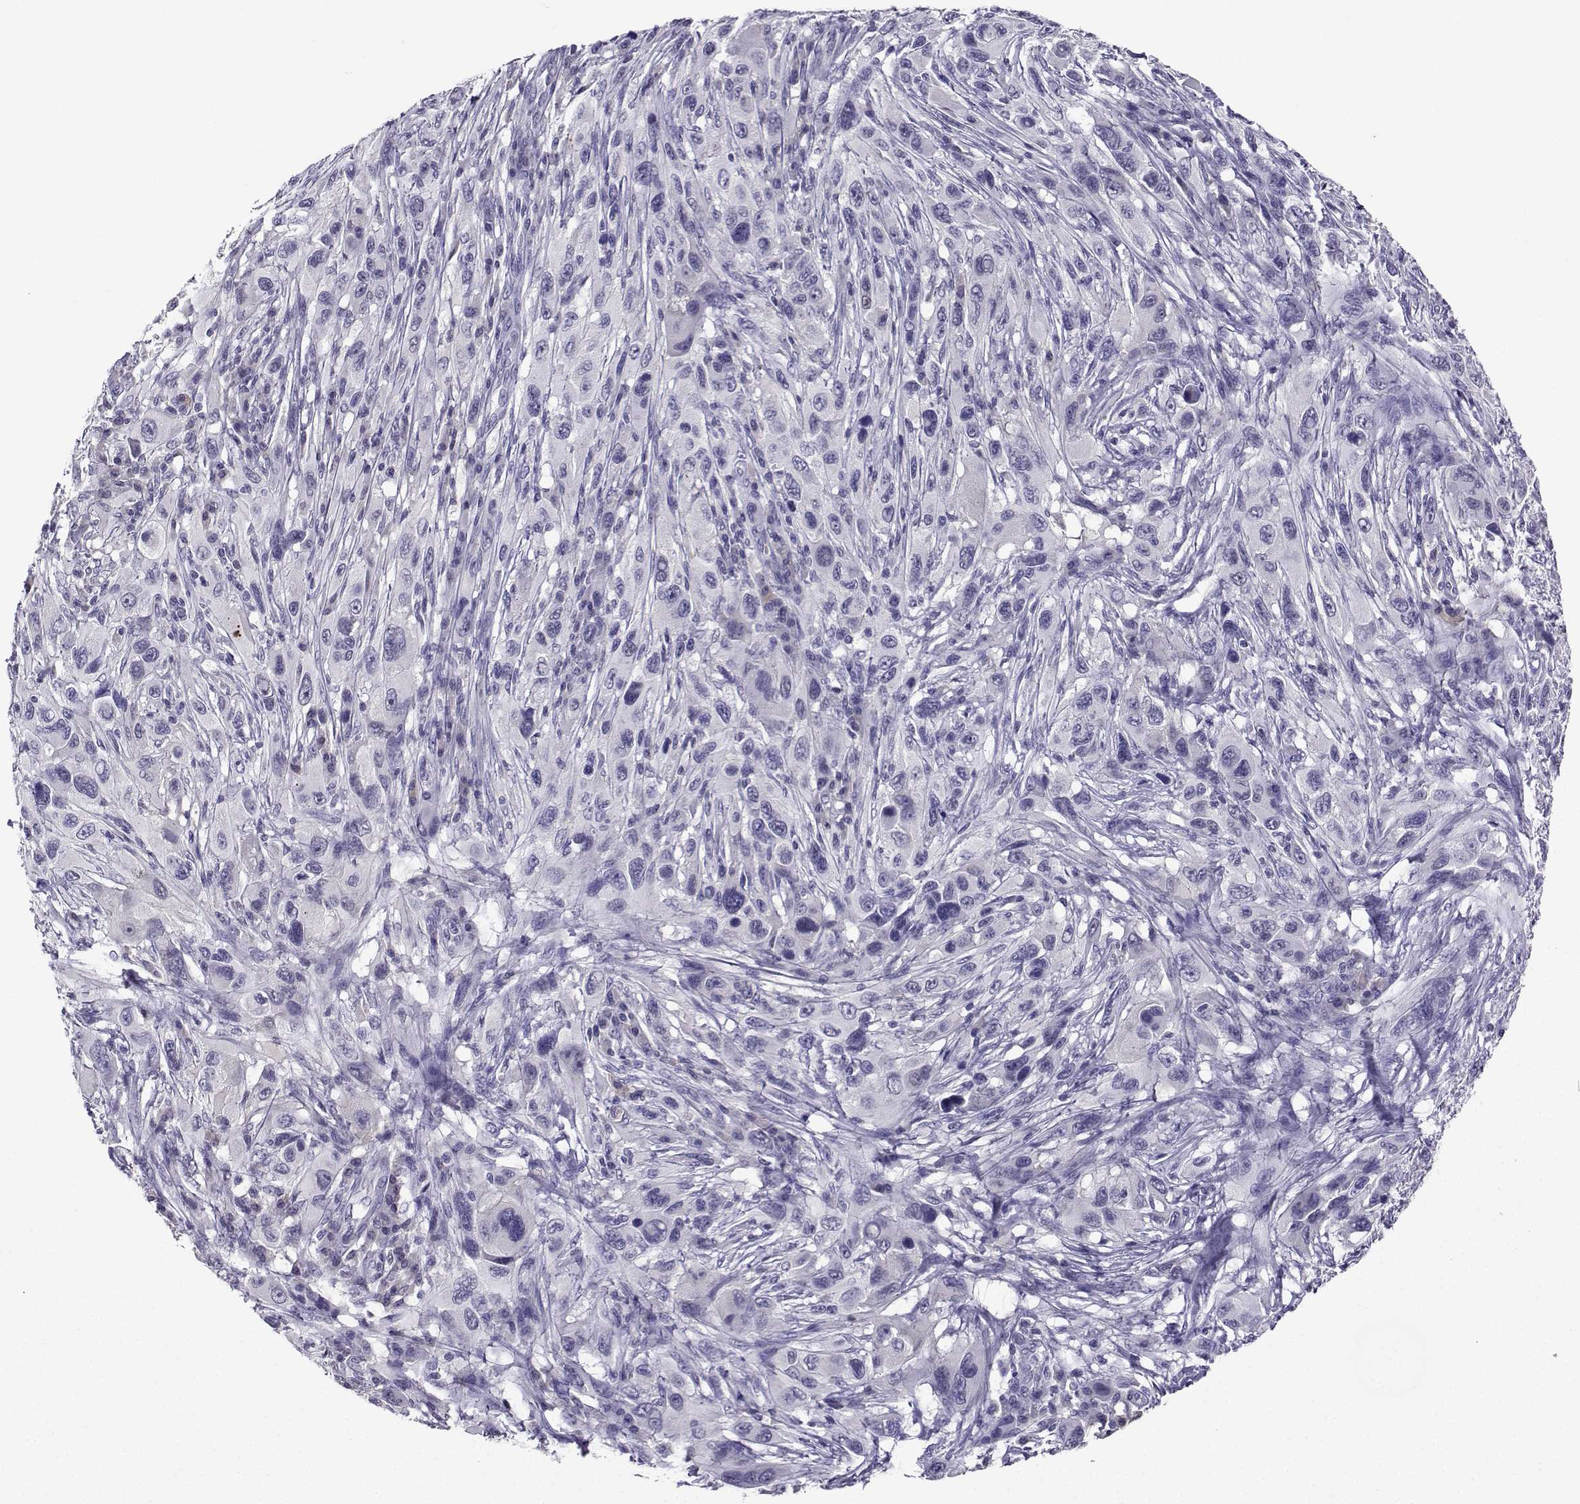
{"staining": {"intensity": "negative", "quantity": "none", "location": "none"}, "tissue": "melanoma", "cell_type": "Tumor cells", "image_type": "cancer", "snomed": [{"axis": "morphology", "description": "Malignant melanoma, NOS"}, {"axis": "topography", "description": "Skin"}], "caption": "The histopathology image shows no significant staining in tumor cells of malignant melanoma.", "gene": "LRFN2", "patient": {"sex": "male", "age": 53}}